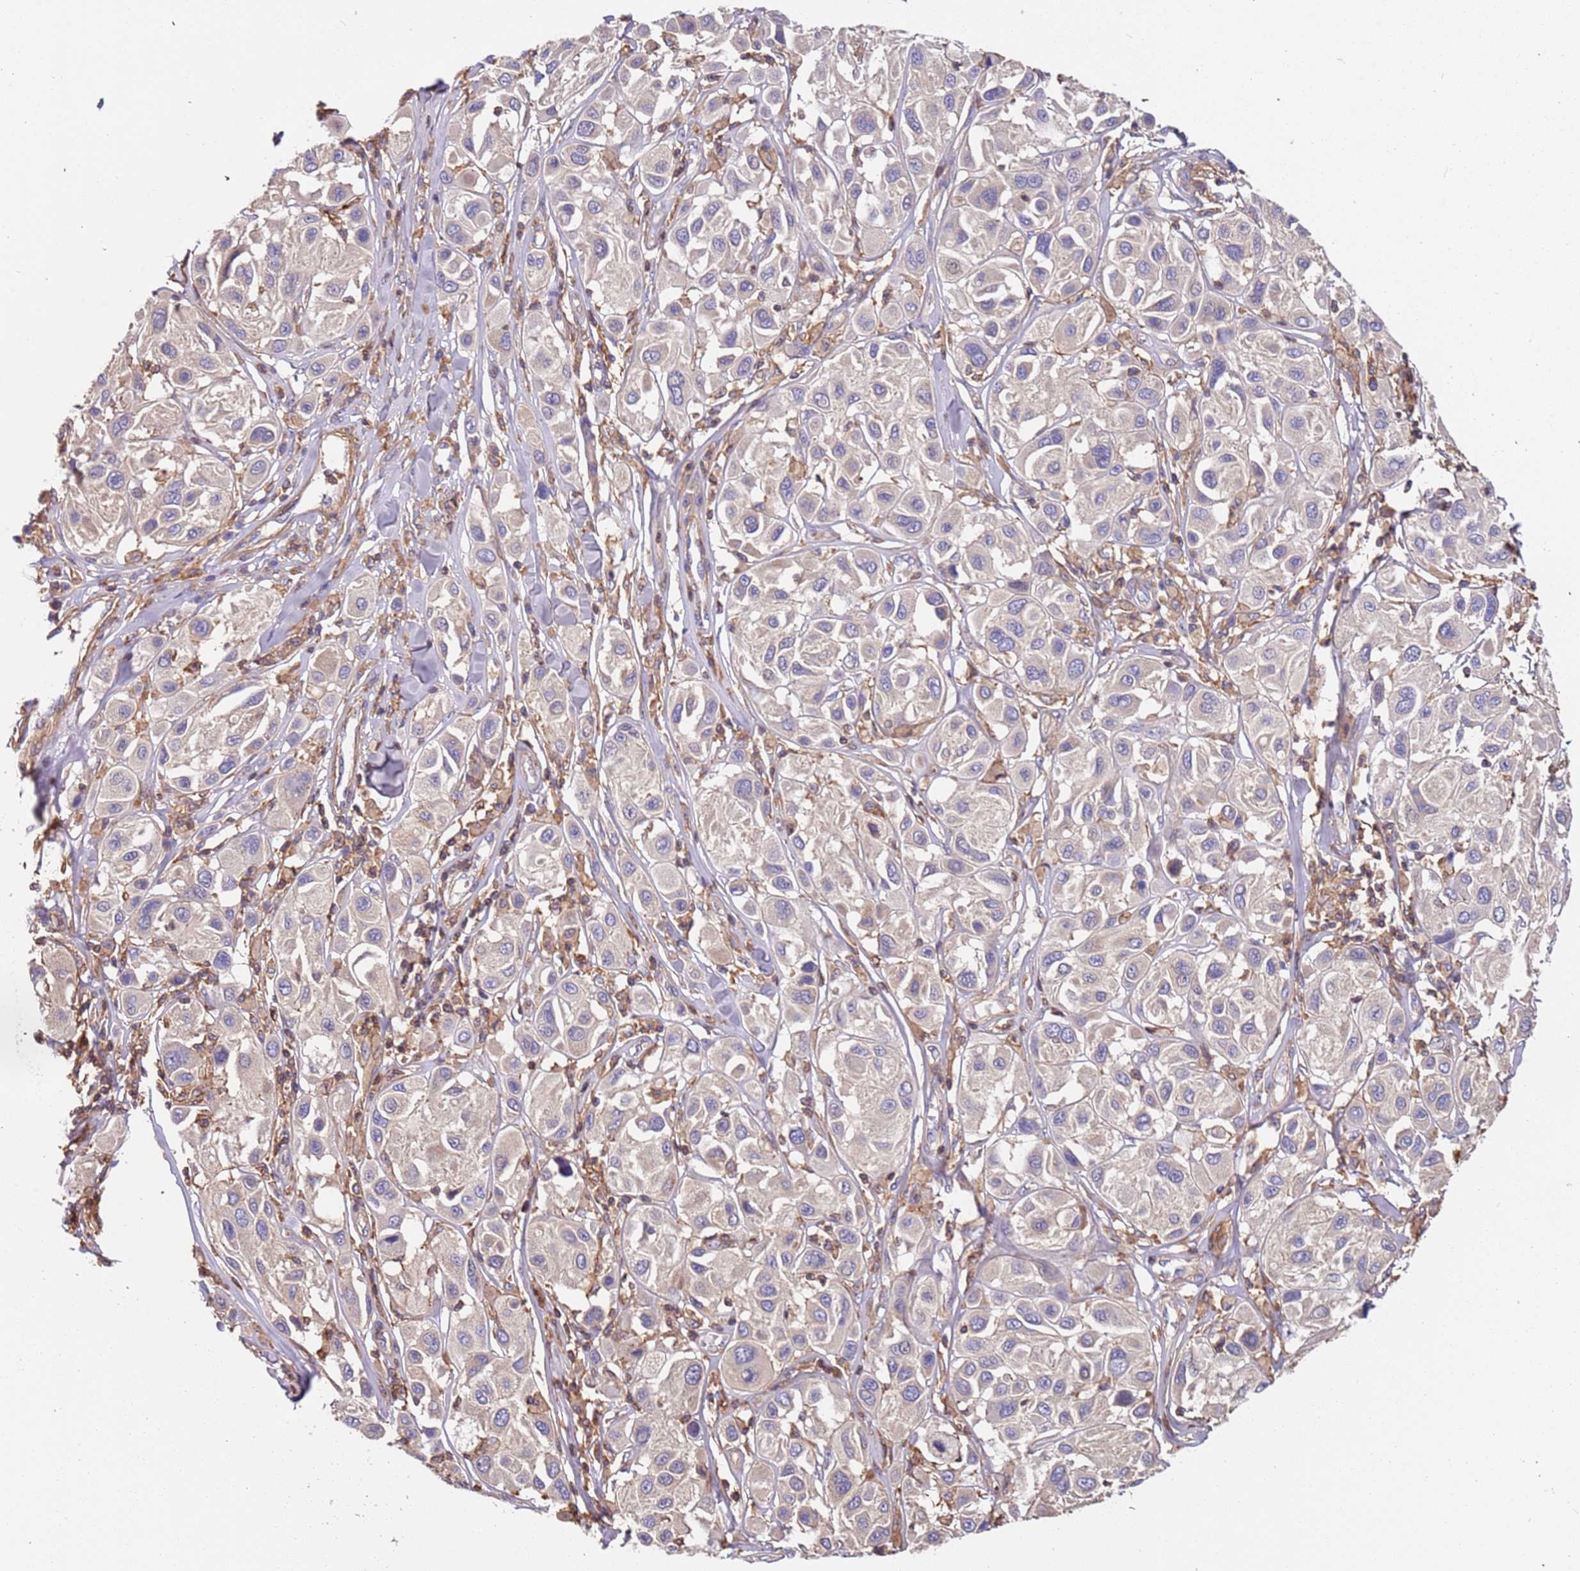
{"staining": {"intensity": "negative", "quantity": "none", "location": "none"}, "tissue": "melanoma", "cell_type": "Tumor cells", "image_type": "cancer", "snomed": [{"axis": "morphology", "description": "Malignant melanoma, Metastatic site"}, {"axis": "topography", "description": "Skin"}], "caption": "Immunohistochemical staining of human malignant melanoma (metastatic site) reveals no significant expression in tumor cells.", "gene": "SYT4", "patient": {"sex": "male", "age": 41}}